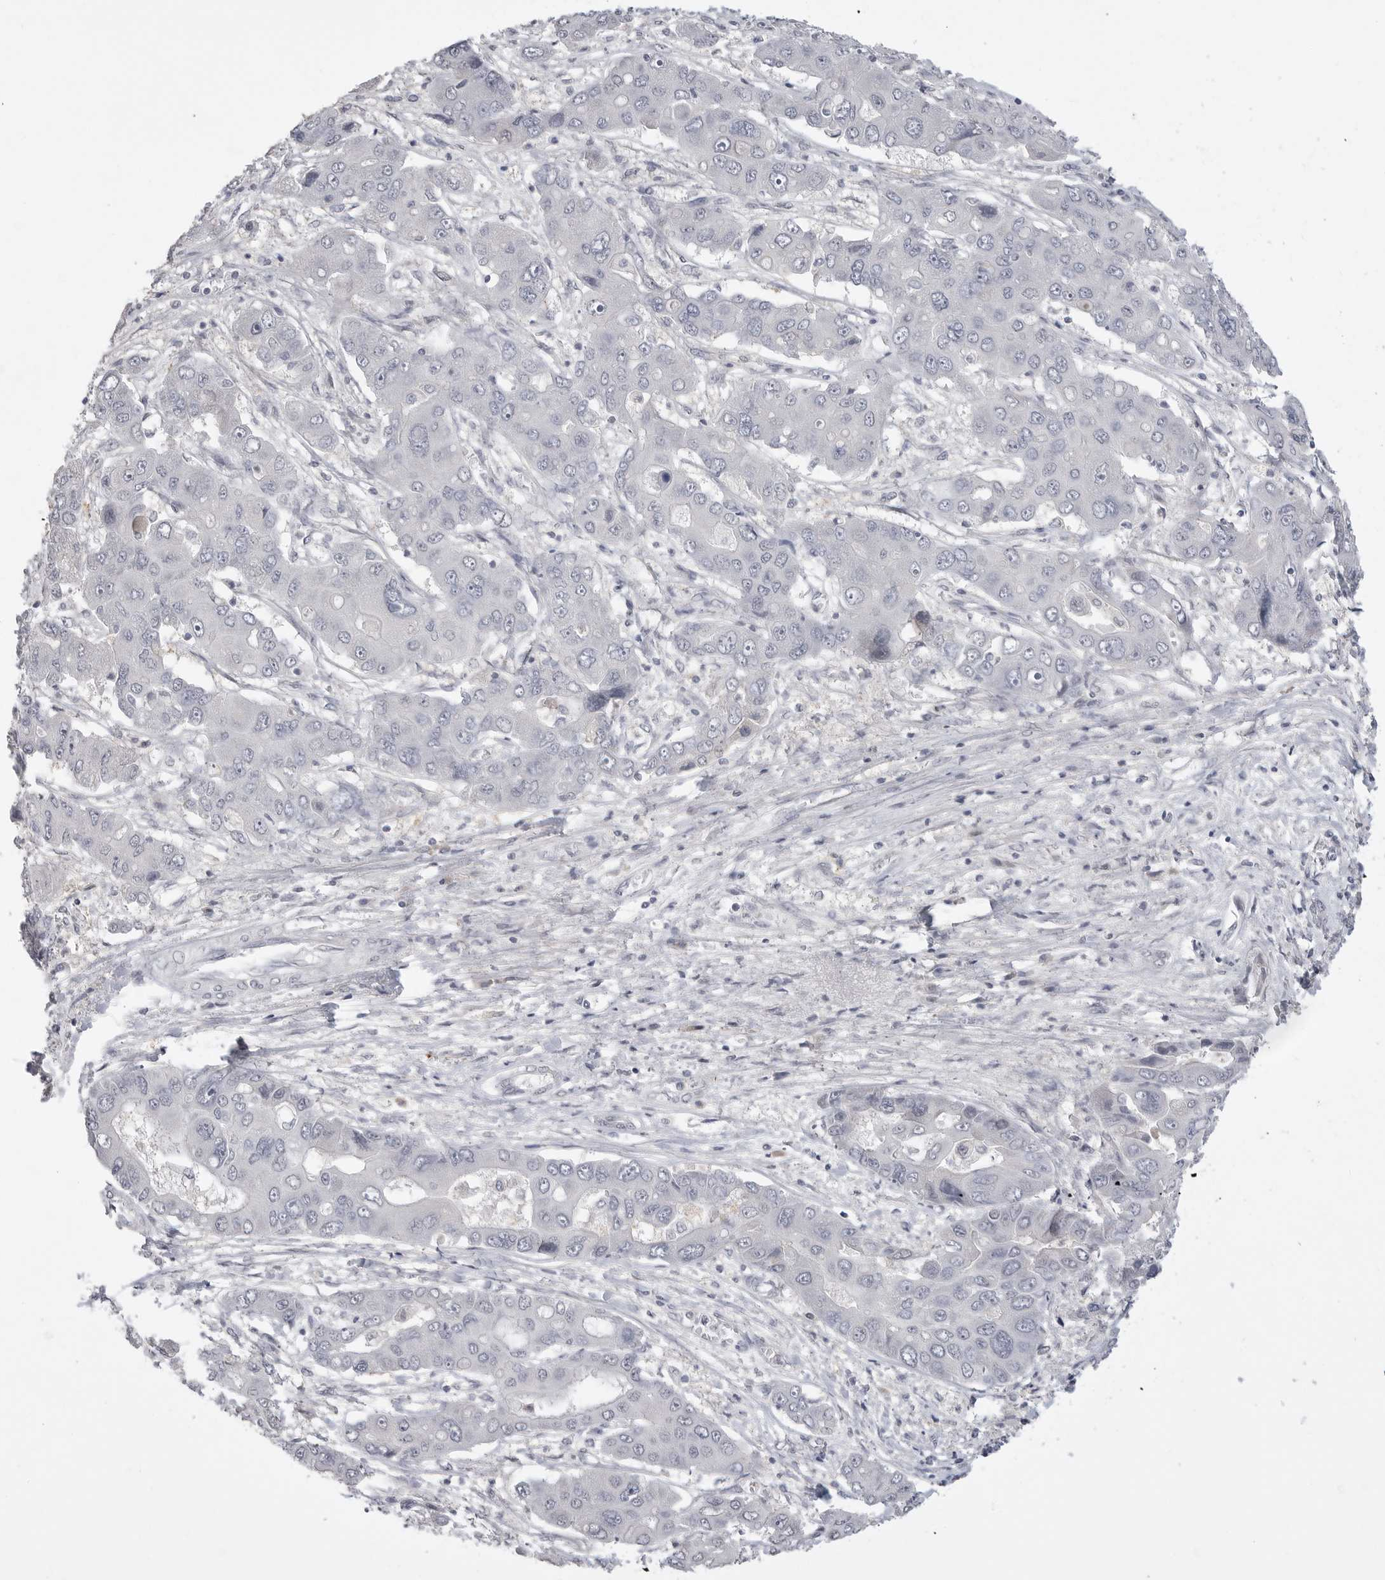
{"staining": {"intensity": "negative", "quantity": "none", "location": "none"}, "tissue": "liver cancer", "cell_type": "Tumor cells", "image_type": "cancer", "snomed": [{"axis": "morphology", "description": "Cholangiocarcinoma"}, {"axis": "topography", "description": "Liver"}], "caption": "Tumor cells are negative for protein expression in human liver cholangiocarcinoma. (DAB immunohistochemistry (IHC) visualized using brightfield microscopy, high magnification).", "gene": "FBXO43", "patient": {"sex": "male", "age": 67}}